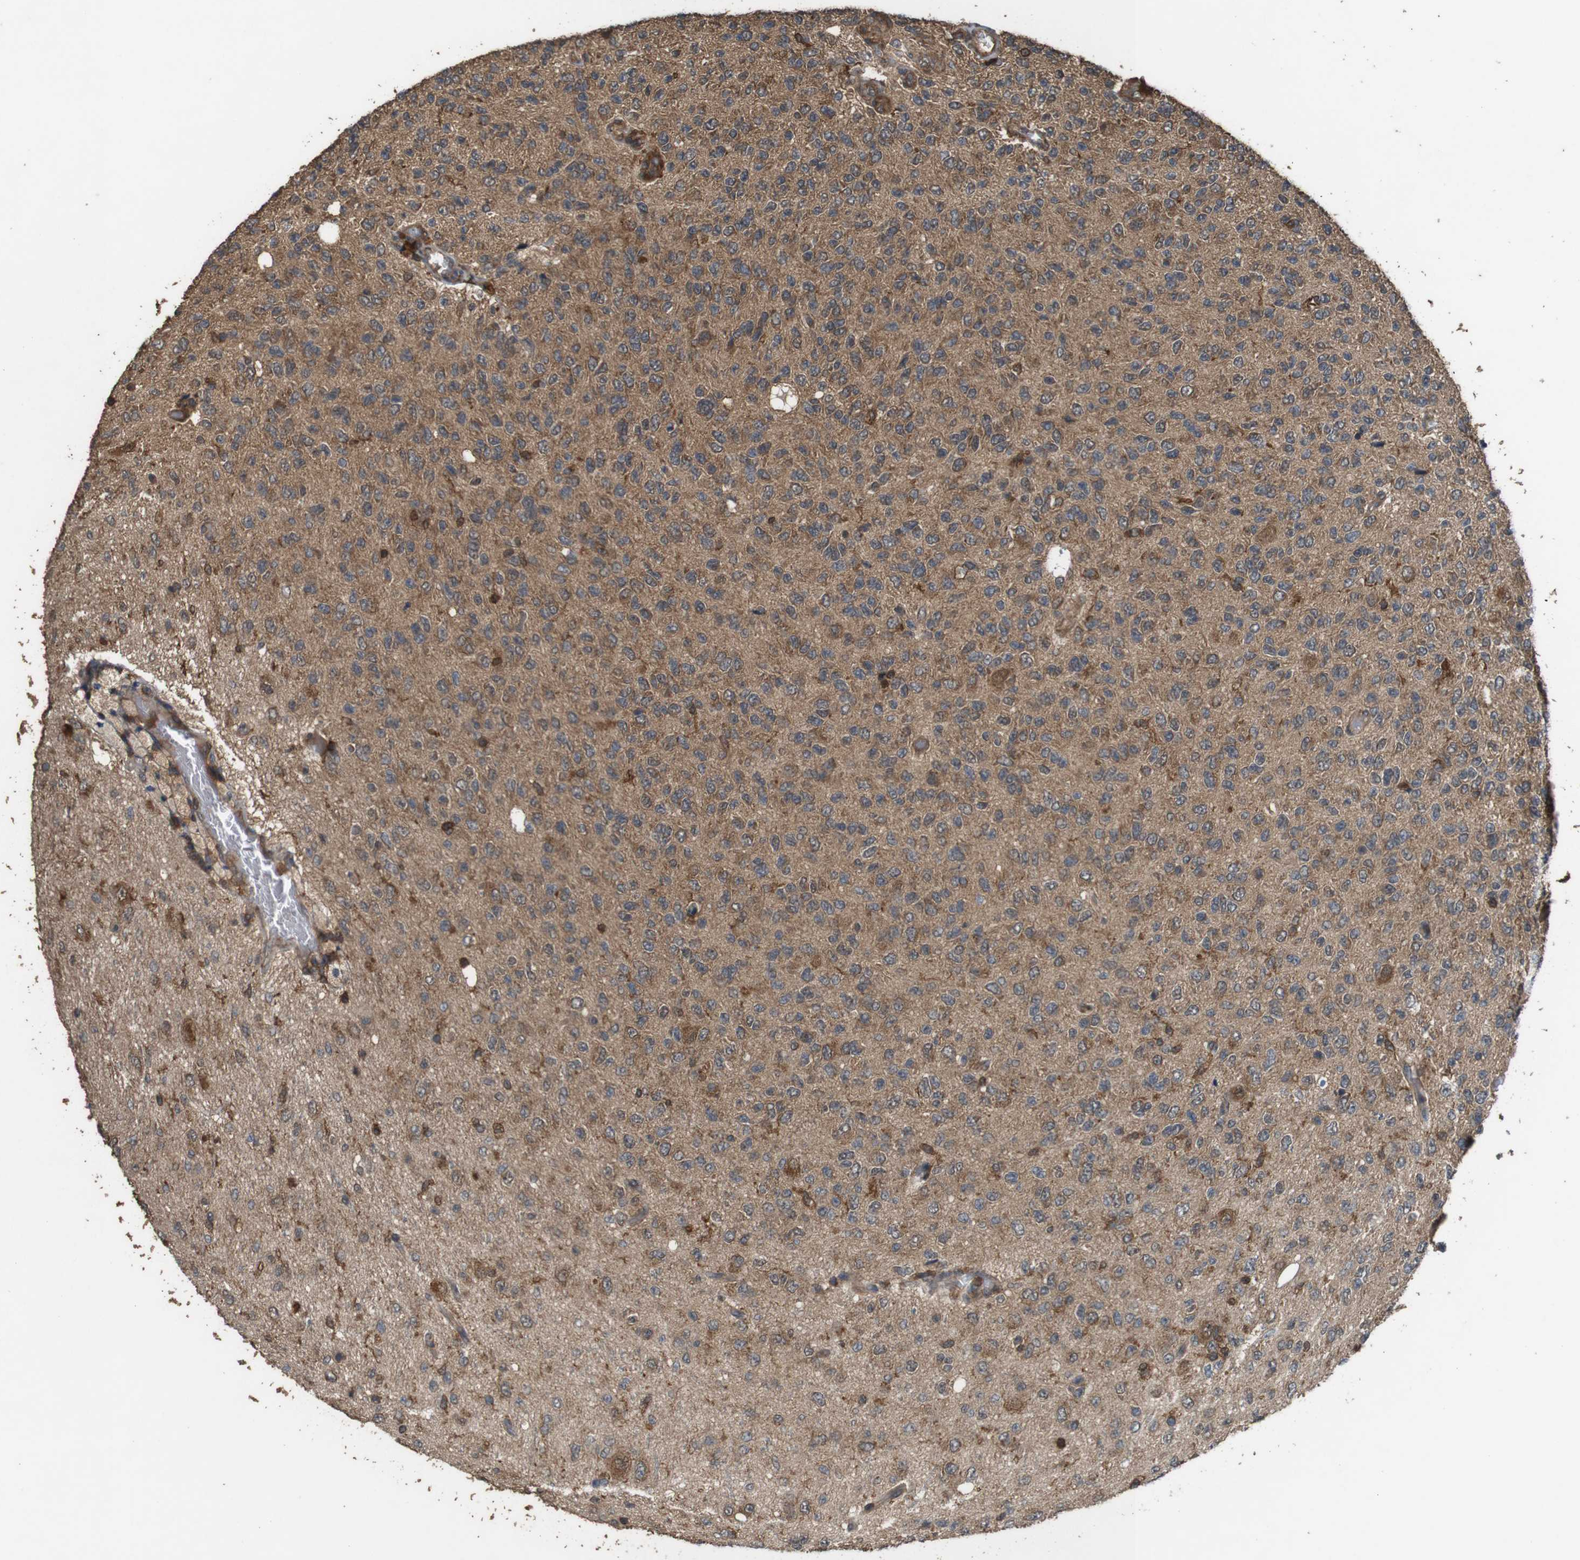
{"staining": {"intensity": "moderate", "quantity": ">75%", "location": "cytoplasmic/membranous"}, "tissue": "glioma", "cell_type": "Tumor cells", "image_type": "cancer", "snomed": [{"axis": "morphology", "description": "Glioma, malignant, High grade"}, {"axis": "topography", "description": "pancreas cauda"}], "caption": "IHC staining of malignant glioma (high-grade), which exhibits medium levels of moderate cytoplasmic/membranous staining in about >75% of tumor cells indicating moderate cytoplasmic/membranous protein positivity. The staining was performed using DAB (brown) for protein detection and nuclei were counterstained in hematoxylin (blue).", "gene": "BAG4", "patient": {"sex": "male", "age": 60}}